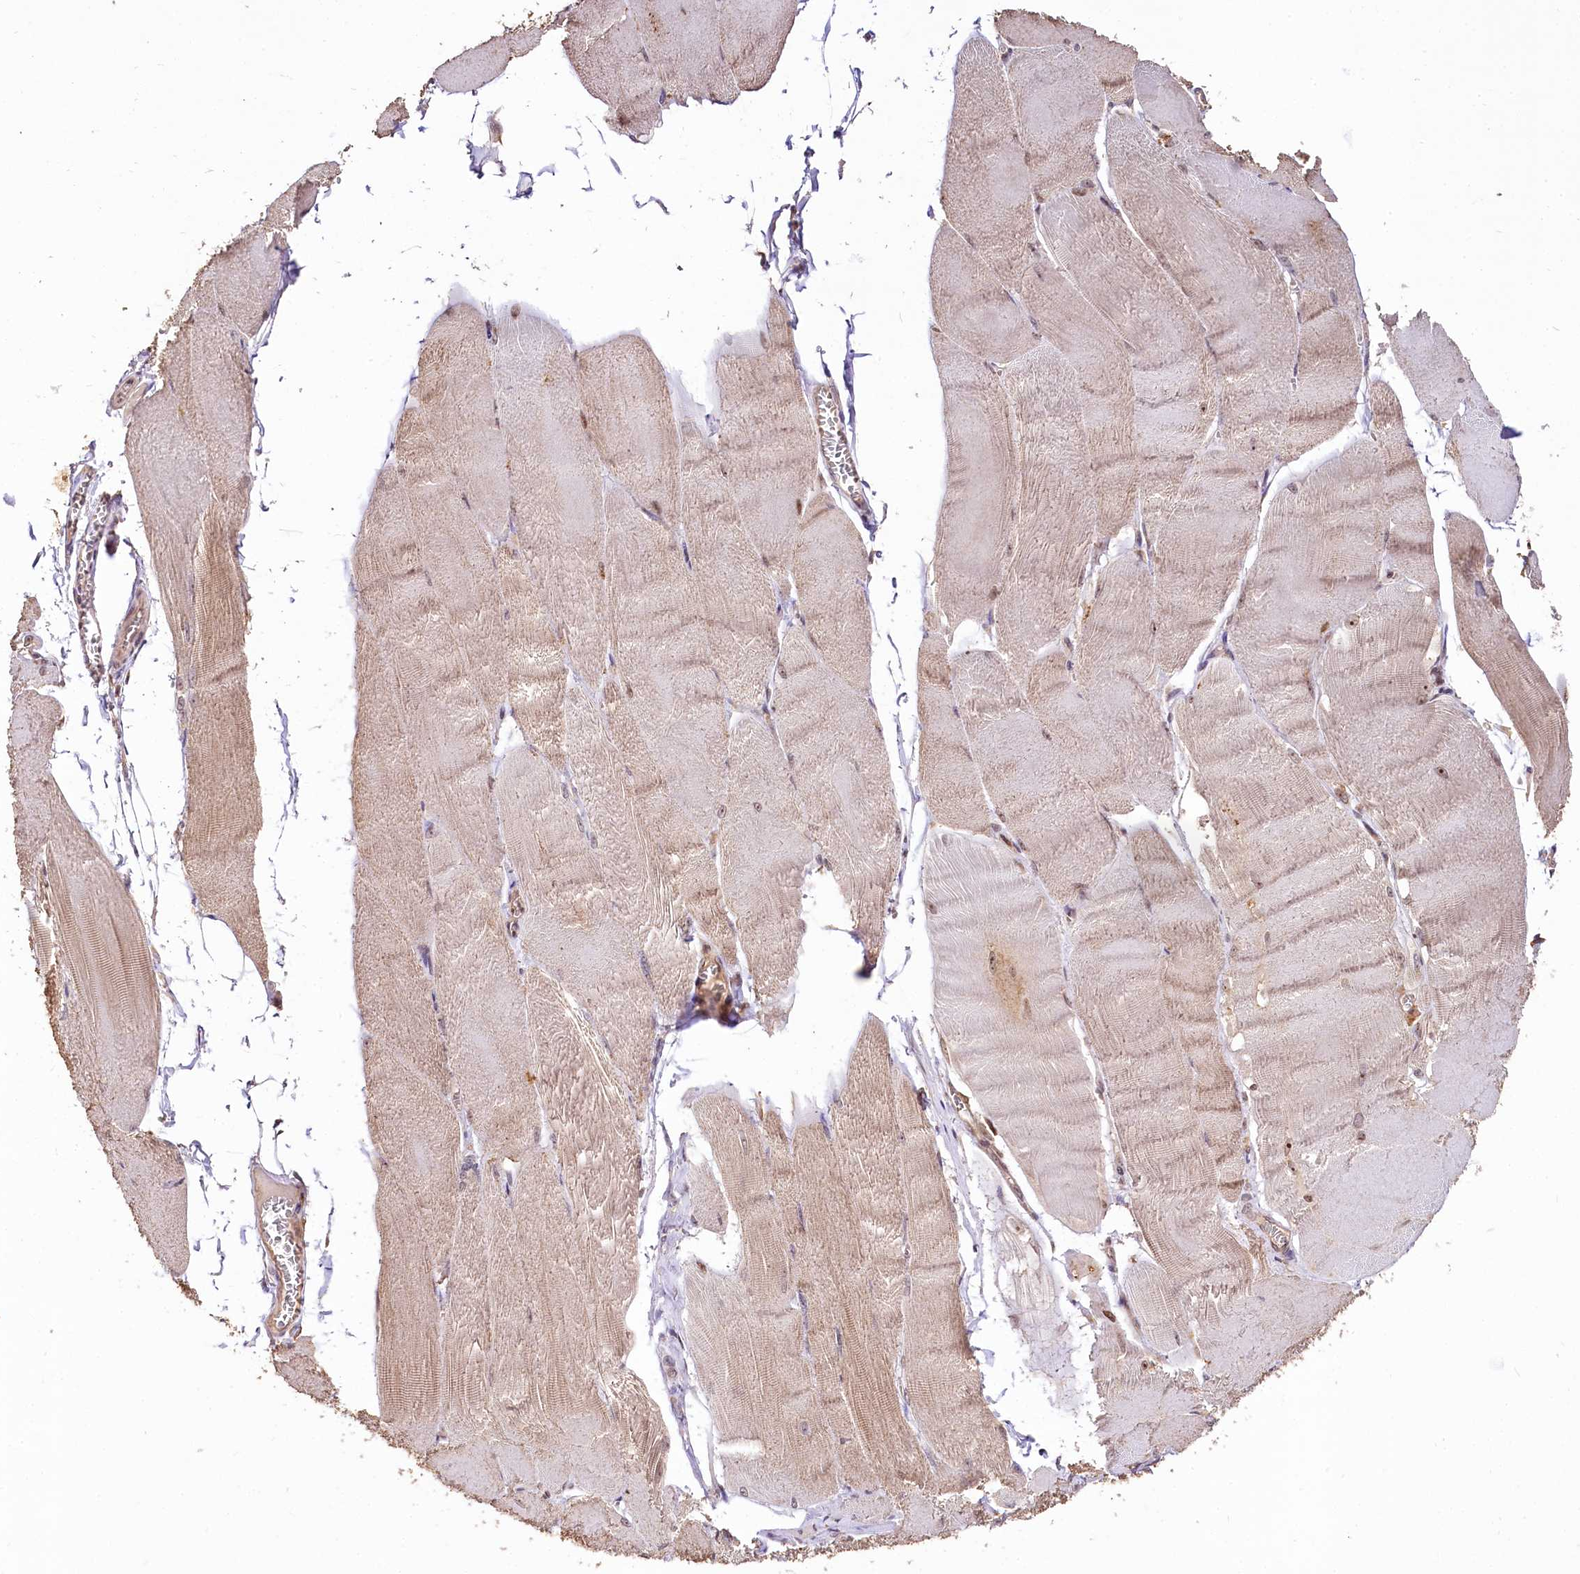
{"staining": {"intensity": "weak", "quantity": ">75%", "location": "cytoplasmic/membranous,nuclear"}, "tissue": "skeletal muscle", "cell_type": "Myocytes", "image_type": "normal", "snomed": [{"axis": "morphology", "description": "Normal tissue, NOS"}, {"axis": "morphology", "description": "Basal cell carcinoma"}, {"axis": "topography", "description": "Skeletal muscle"}], "caption": "Immunohistochemistry of unremarkable human skeletal muscle displays low levels of weak cytoplasmic/membranous,nuclear staining in about >75% of myocytes.", "gene": "RRP8", "patient": {"sex": "female", "age": 64}}